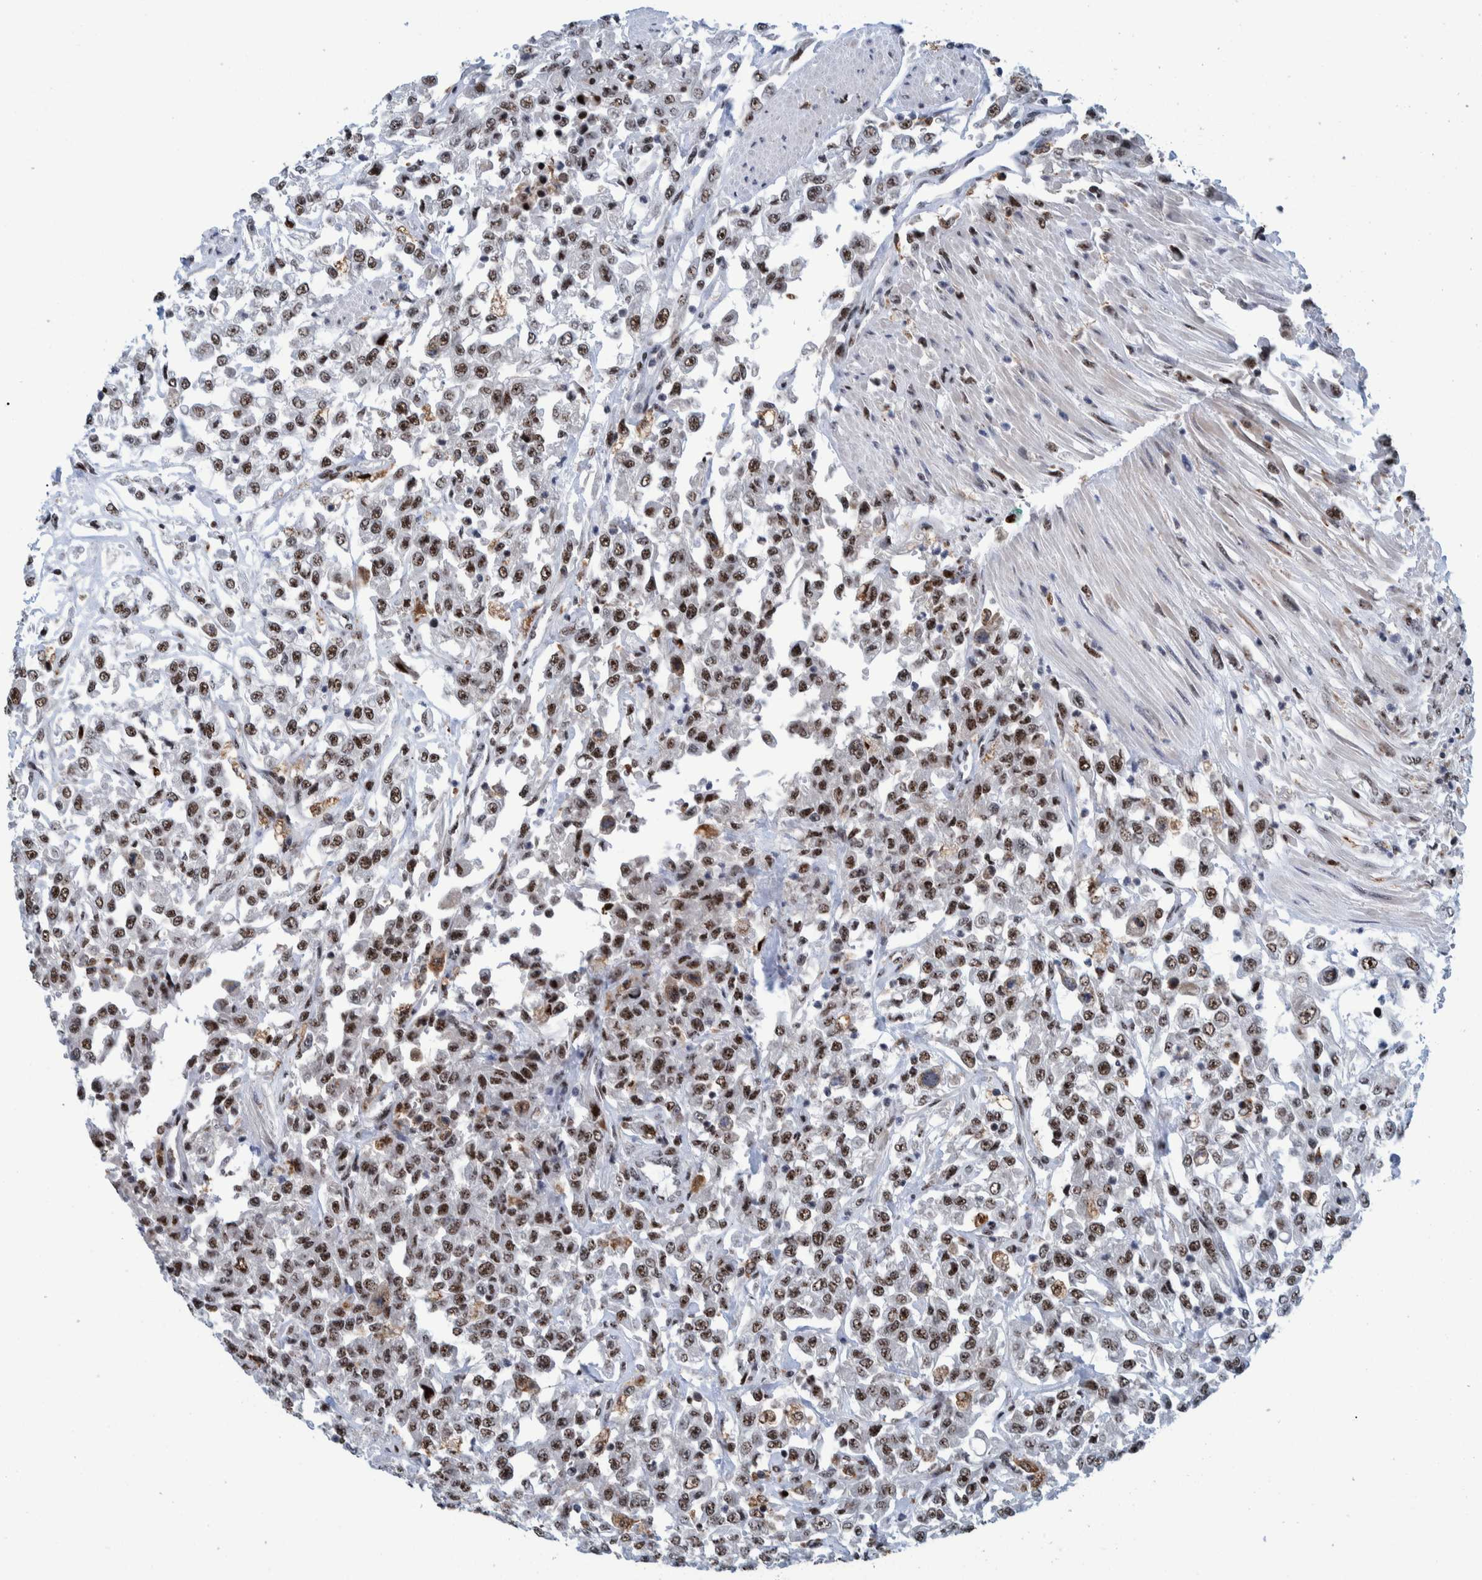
{"staining": {"intensity": "moderate", "quantity": ">75%", "location": "nuclear"}, "tissue": "urothelial cancer", "cell_type": "Tumor cells", "image_type": "cancer", "snomed": [{"axis": "morphology", "description": "Urothelial carcinoma, High grade"}, {"axis": "topography", "description": "Urinary bladder"}], "caption": "The image shows immunohistochemical staining of high-grade urothelial carcinoma. There is moderate nuclear staining is seen in approximately >75% of tumor cells. The staining was performed using DAB to visualize the protein expression in brown, while the nuclei were stained in blue with hematoxylin (Magnification: 20x).", "gene": "EFTUD2", "patient": {"sex": "male", "age": 46}}